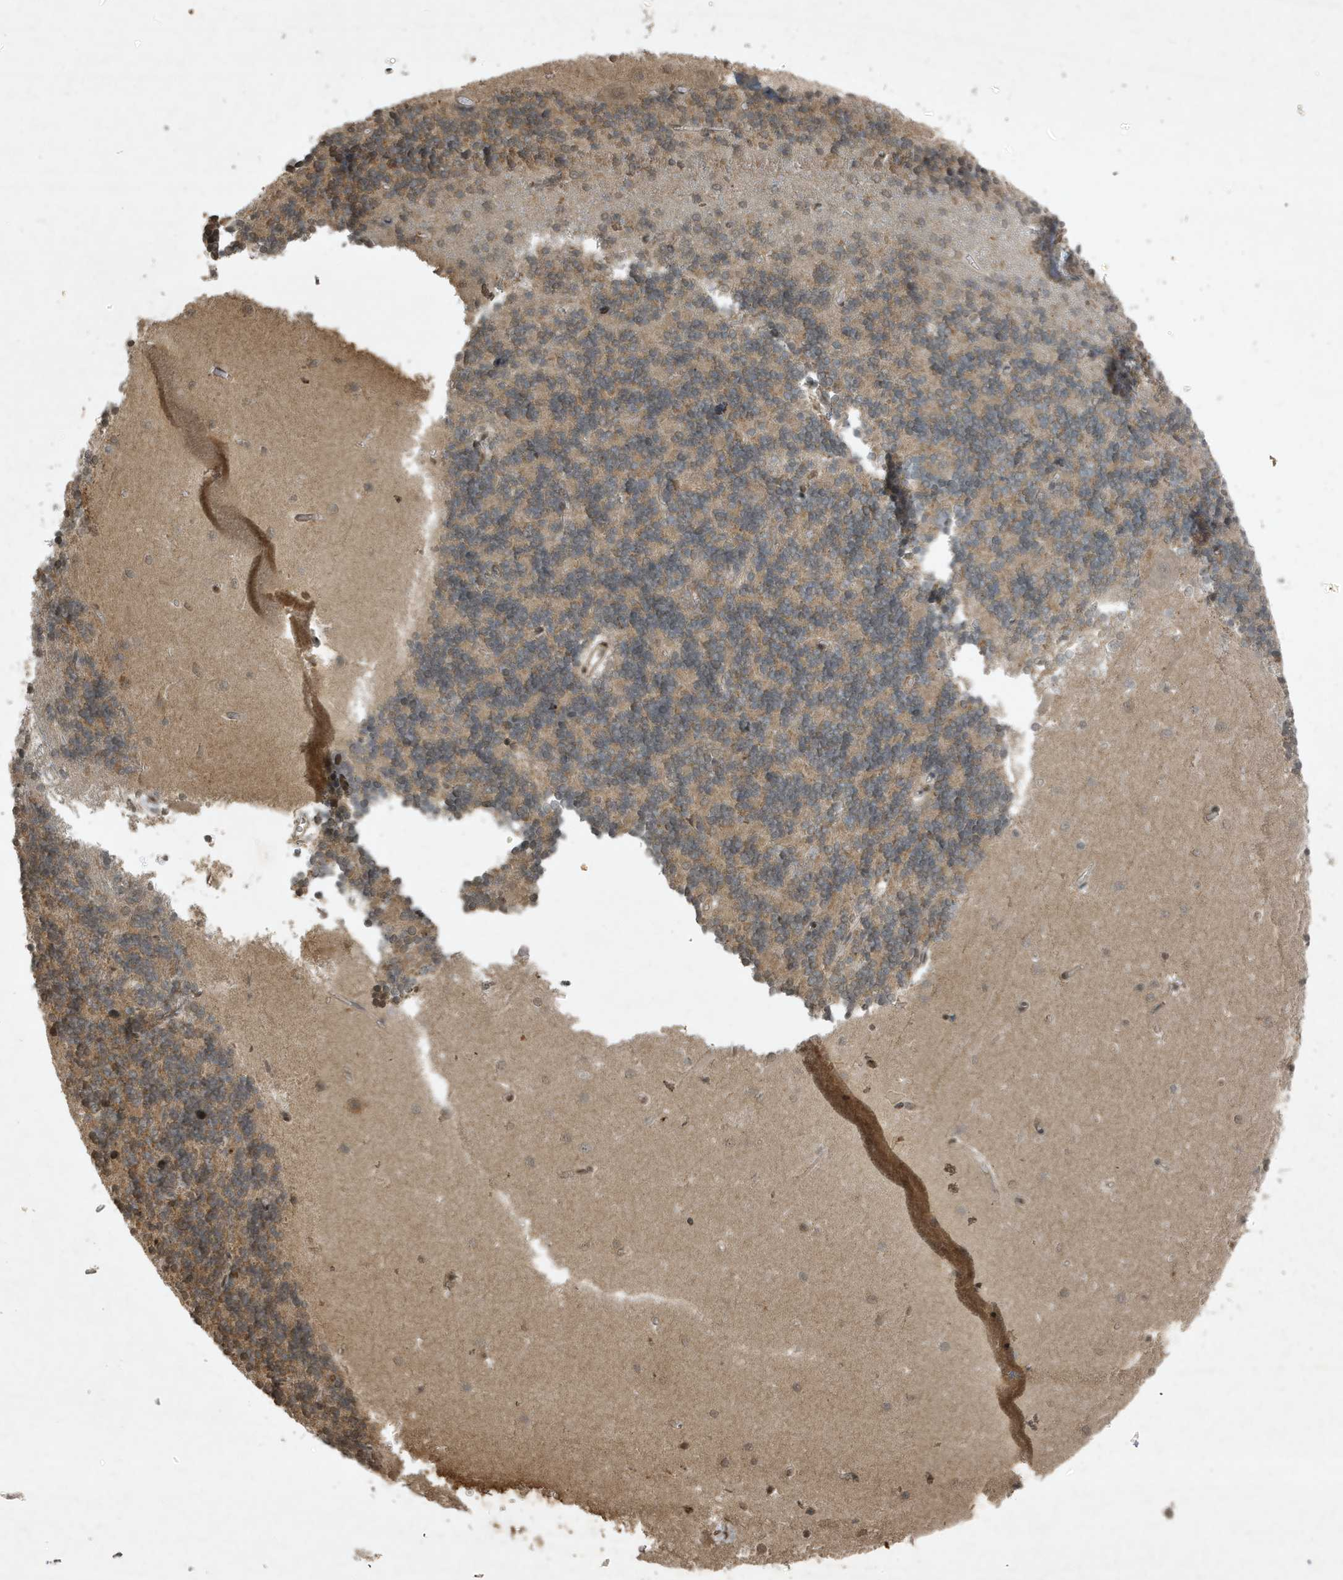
{"staining": {"intensity": "moderate", "quantity": "25%-75%", "location": "cytoplasmic/membranous"}, "tissue": "cerebellum", "cell_type": "Cells in granular layer", "image_type": "normal", "snomed": [{"axis": "morphology", "description": "Normal tissue, NOS"}, {"axis": "topography", "description": "Cerebellum"}], "caption": "Unremarkable cerebellum displays moderate cytoplasmic/membranous positivity in approximately 25%-75% of cells in granular layer, visualized by immunohistochemistry. (brown staining indicates protein expression, while blue staining denotes nuclei).", "gene": "HSPA1A", "patient": {"sex": "male", "age": 37}}